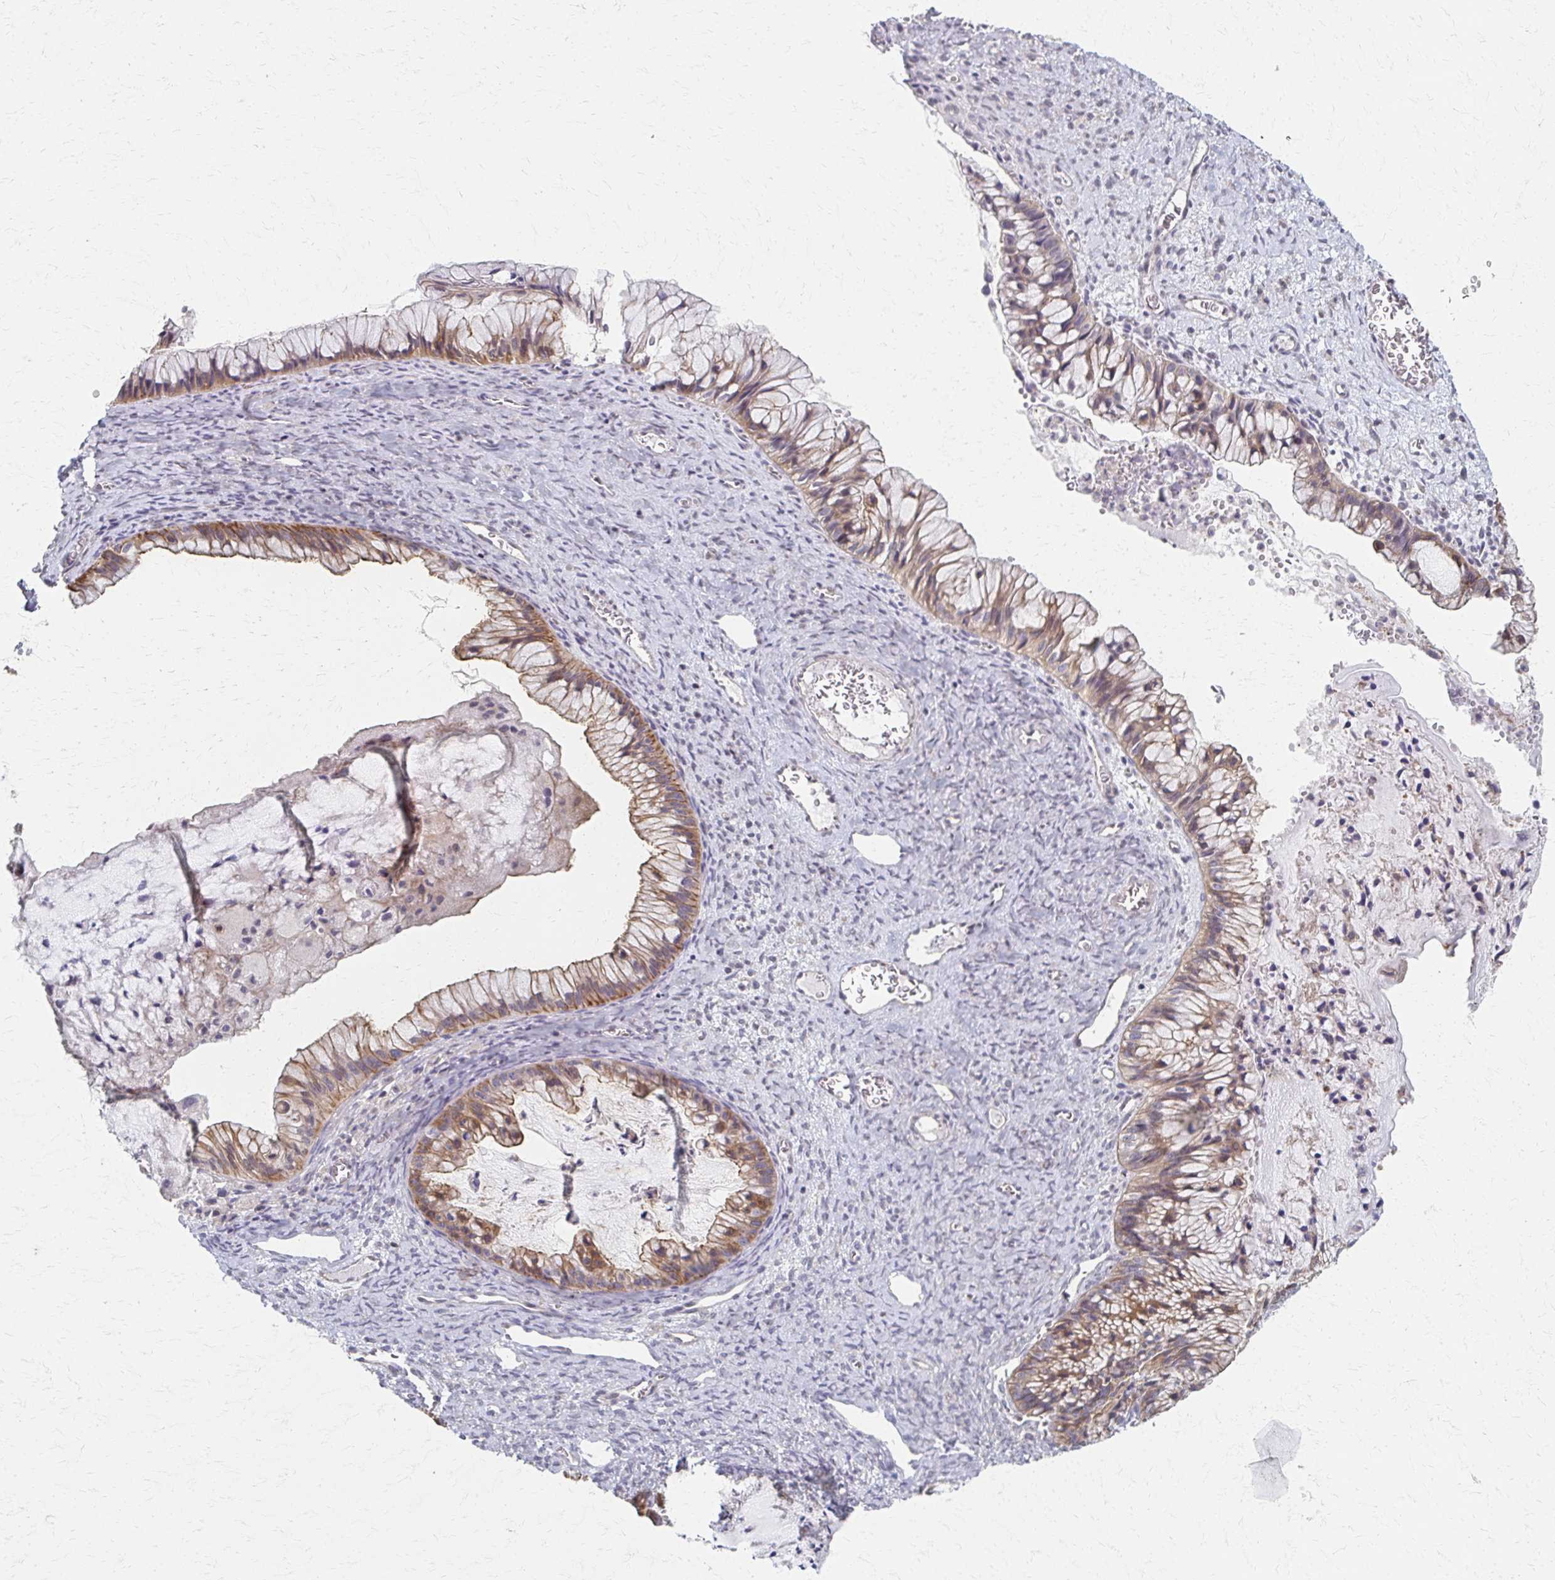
{"staining": {"intensity": "moderate", "quantity": ">75%", "location": "cytoplasmic/membranous"}, "tissue": "ovarian cancer", "cell_type": "Tumor cells", "image_type": "cancer", "snomed": [{"axis": "morphology", "description": "Cystadenocarcinoma, mucinous, NOS"}, {"axis": "topography", "description": "Ovary"}], "caption": "Ovarian cancer stained for a protein (brown) reveals moderate cytoplasmic/membranous positive expression in approximately >75% of tumor cells.", "gene": "EOLA2", "patient": {"sex": "female", "age": 72}}